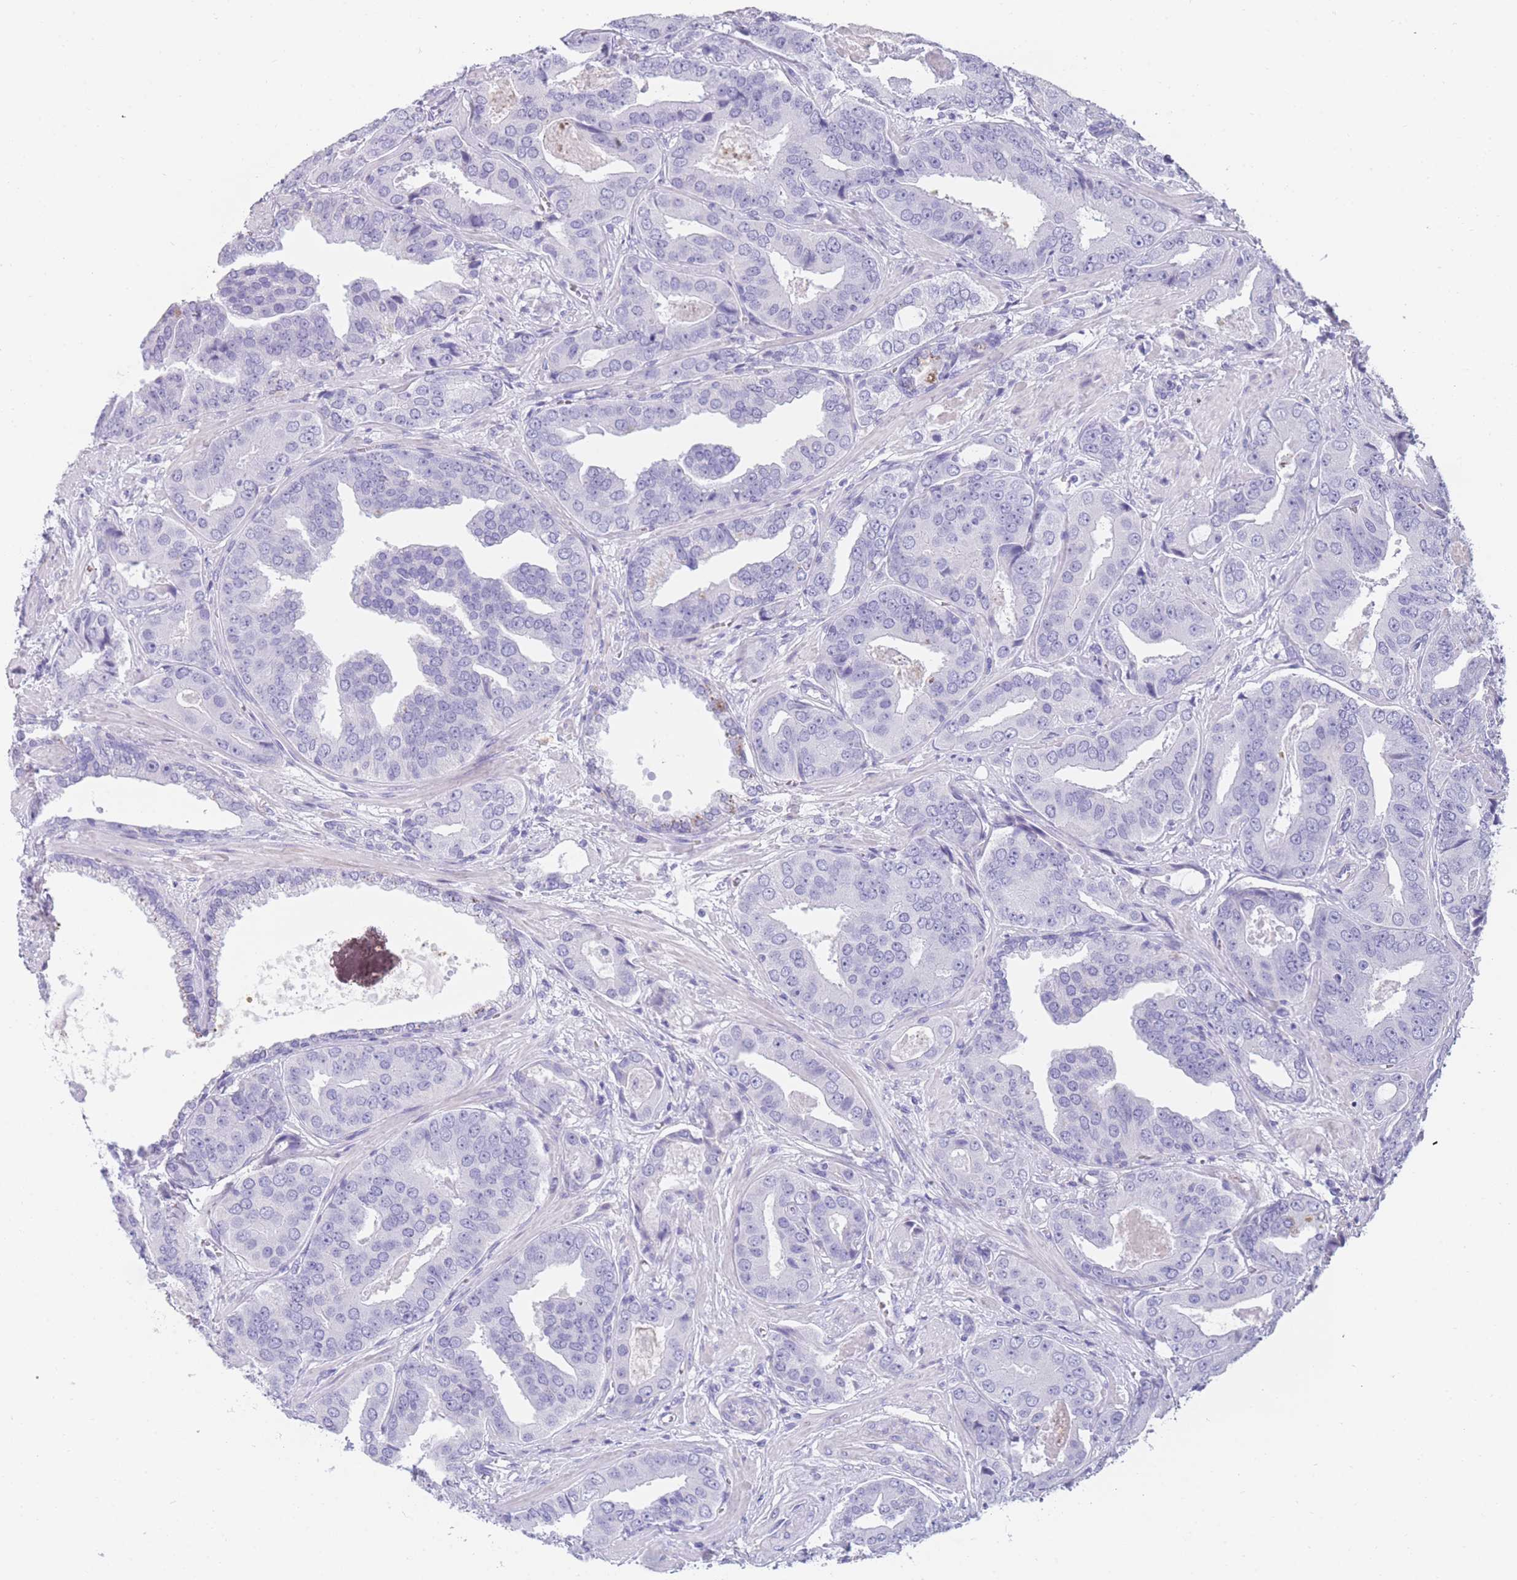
{"staining": {"intensity": "negative", "quantity": "none", "location": "none"}, "tissue": "prostate cancer", "cell_type": "Tumor cells", "image_type": "cancer", "snomed": [{"axis": "morphology", "description": "Adenocarcinoma, High grade"}, {"axis": "topography", "description": "Prostate"}], "caption": "This is a micrograph of immunohistochemistry staining of prostate cancer (high-grade adenocarcinoma), which shows no expression in tumor cells.", "gene": "TNFSF11", "patient": {"sex": "male", "age": 71}}